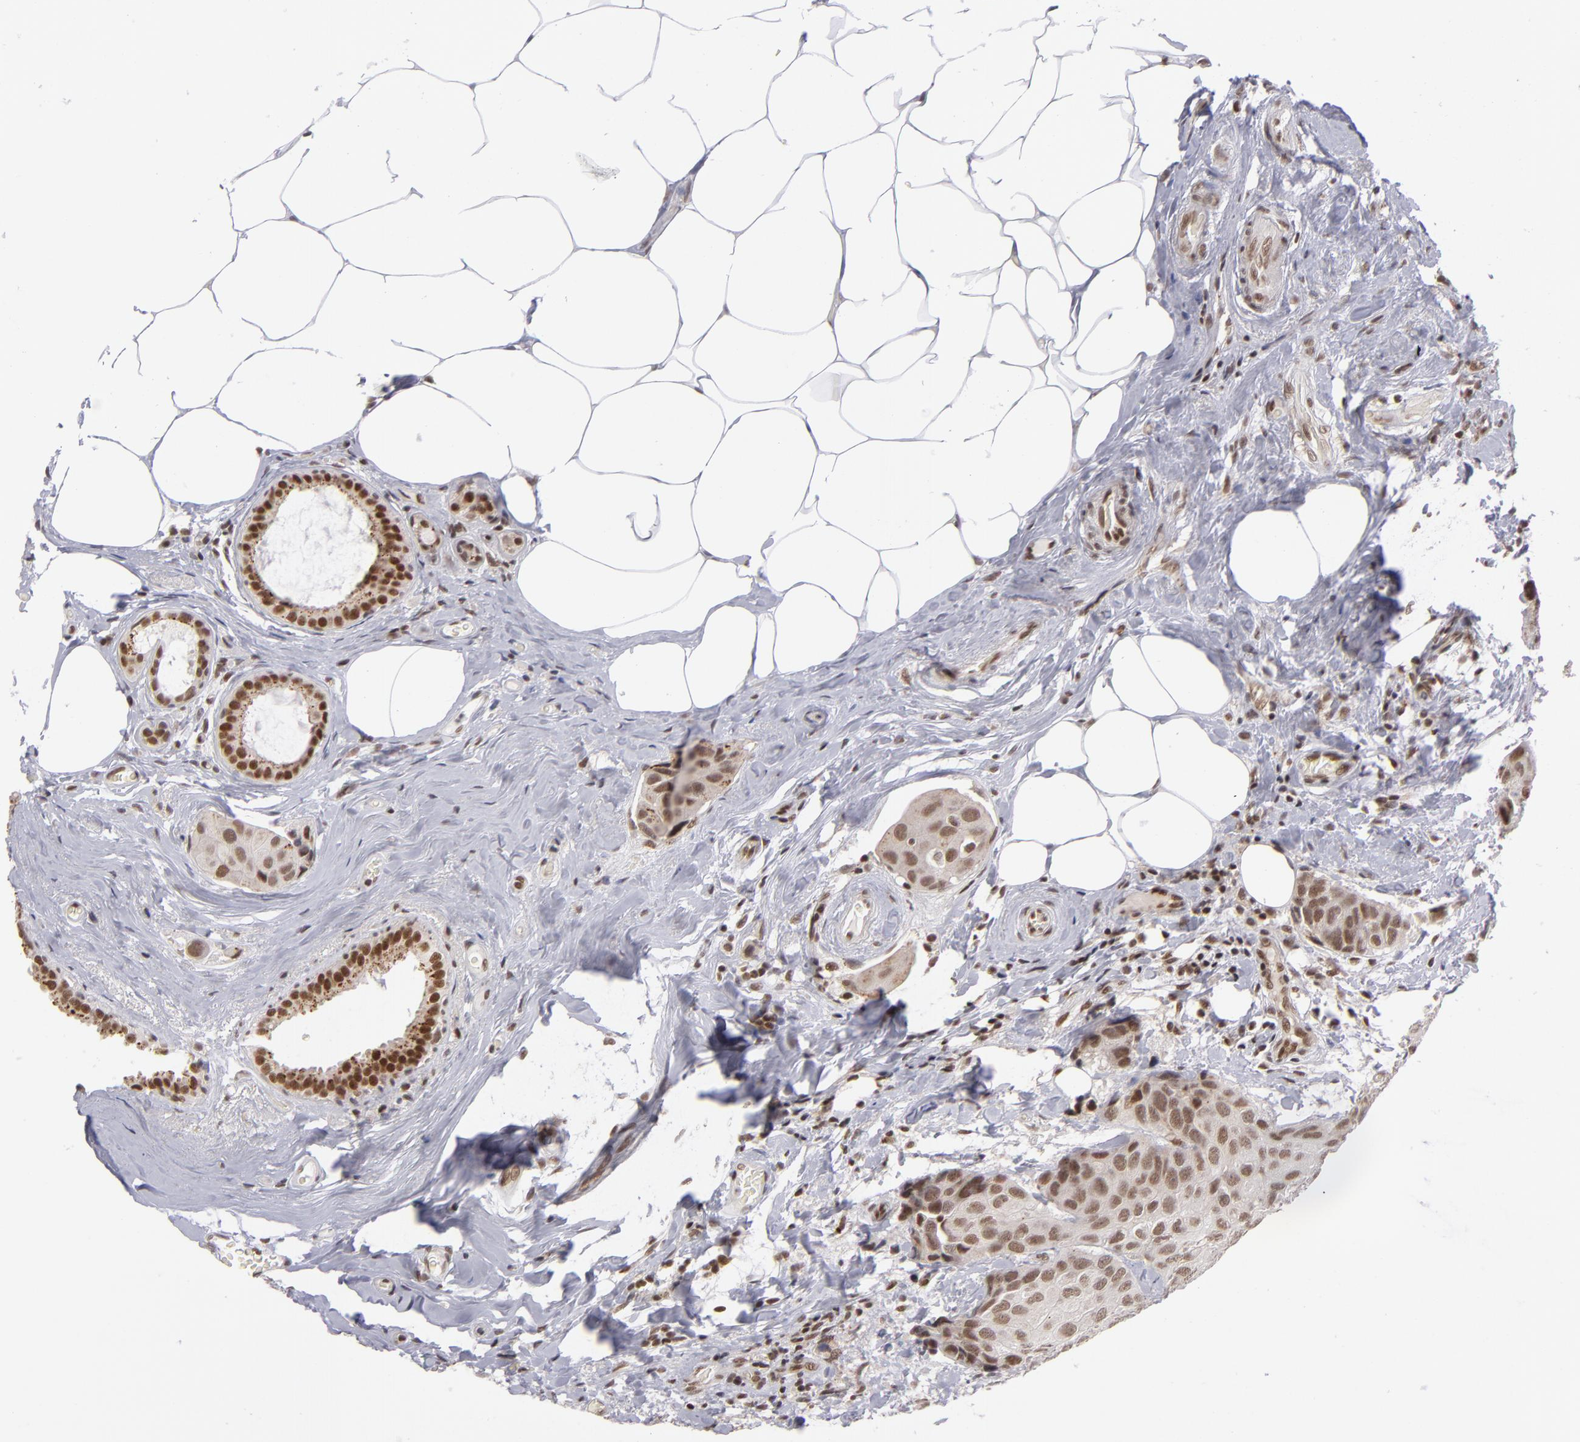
{"staining": {"intensity": "moderate", "quantity": ">75%", "location": "nuclear"}, "tissue": "breast cancer", "cell_type": "Tumor cells", "image_type": "cancer", "snomed": [{"axis": "morphology", "description": "Duct carcinoma"}, {"axis": "topography", "description": "Breast"}], "caption": "Human invasive ductal carcinoma (breast) stained with a brown dye displays moderate nuclear positive positivity in approximately >75% of tumor cells.", "gene": "MLLT3", "patient": {"sex": "female", "age": 68}}